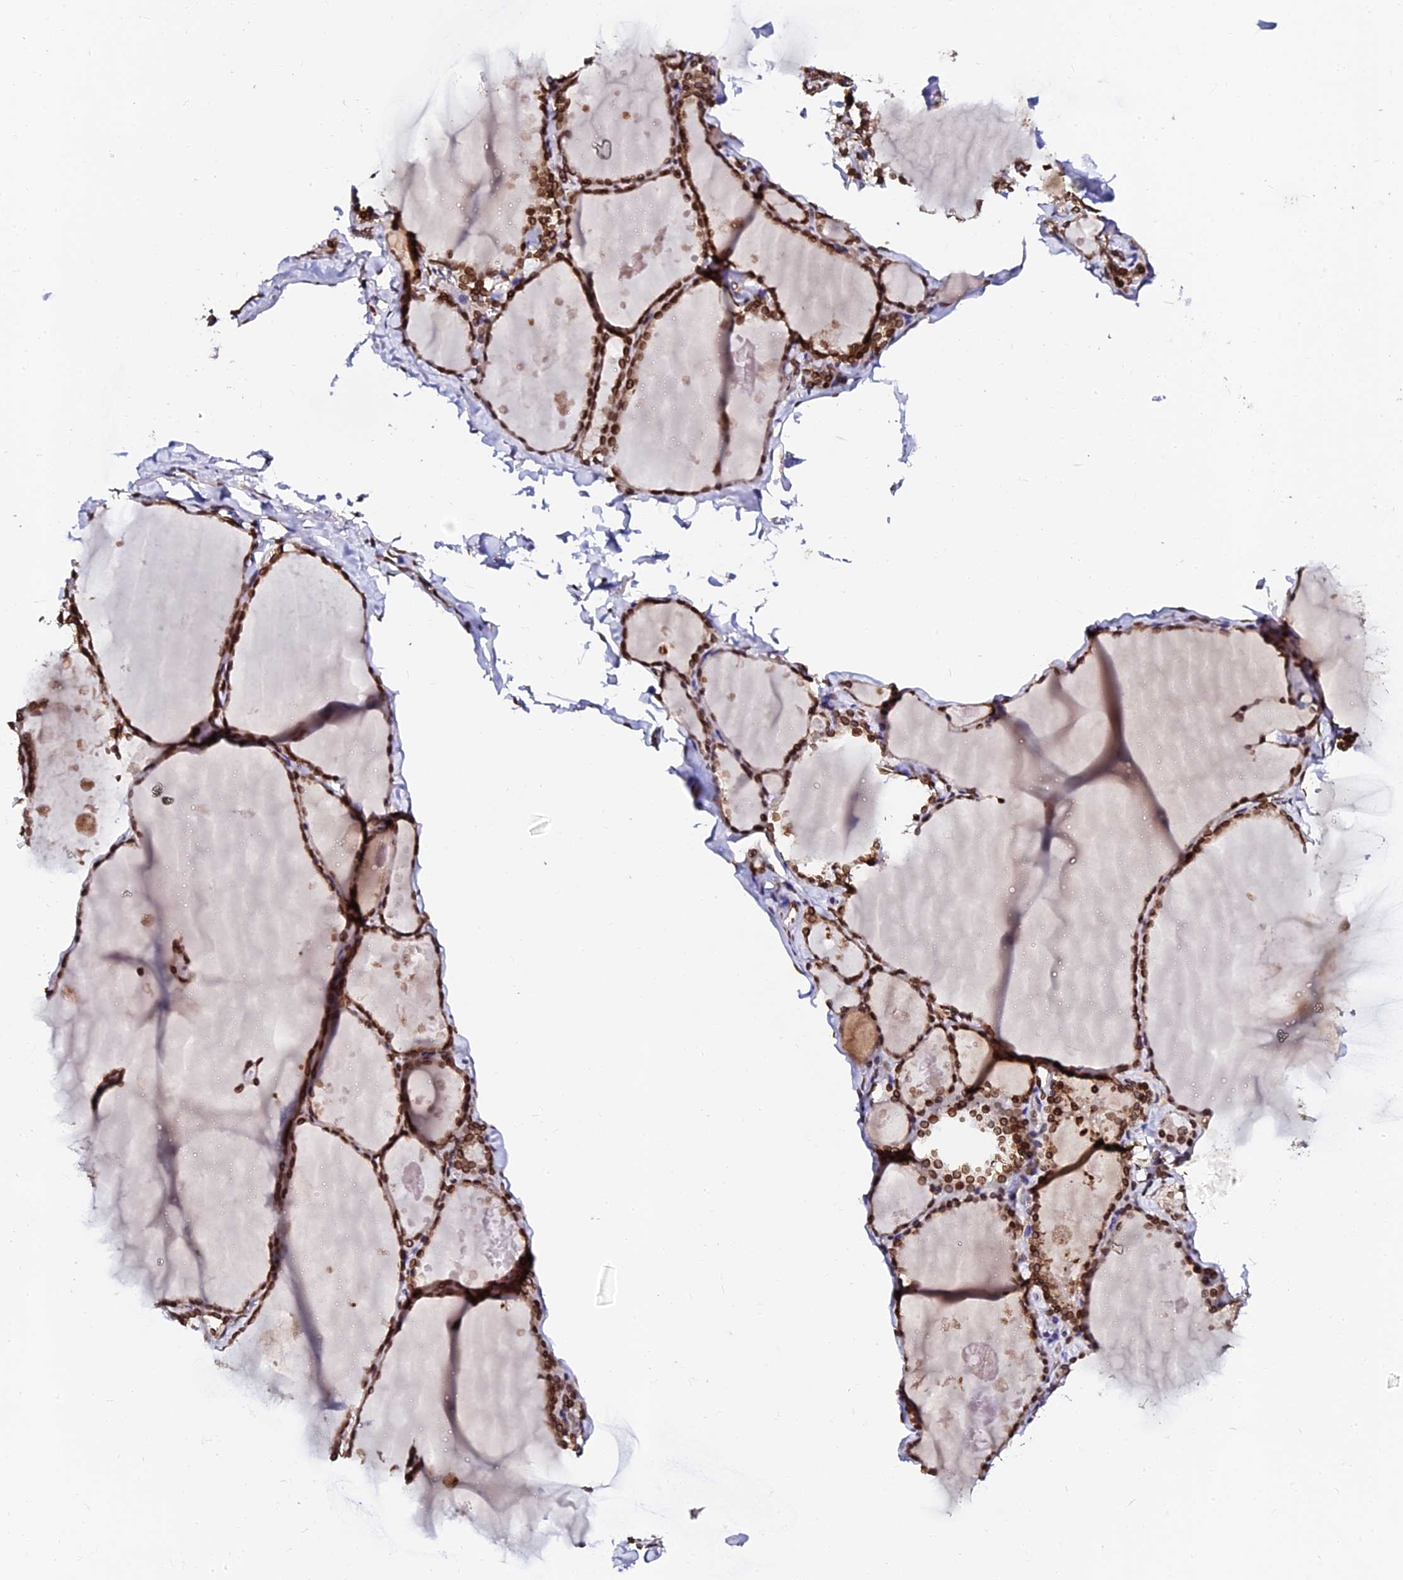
{"staining": {"intensity": "strong", "quantity": ">75%", "location": "cytoplasmic/membranous,nuclear"}, "tissue": "thyroid gland", "cell_type": "Glandular cells", "image_type": "normal", "snomed": [{"axis": "morphology", "description": "Normal tissue, NOS"}, {"axis": "topography", "description": "Thyroid gland"}], "caption": "Immunohistochemical staining of unremarkable thyroid gland exhibits strong cytoplasmic/membranous,nuclear protein positivity in about >75% of glandular cells.", "gene": "ANAPC5", "patient": {"sex": "male", "age": 56}}